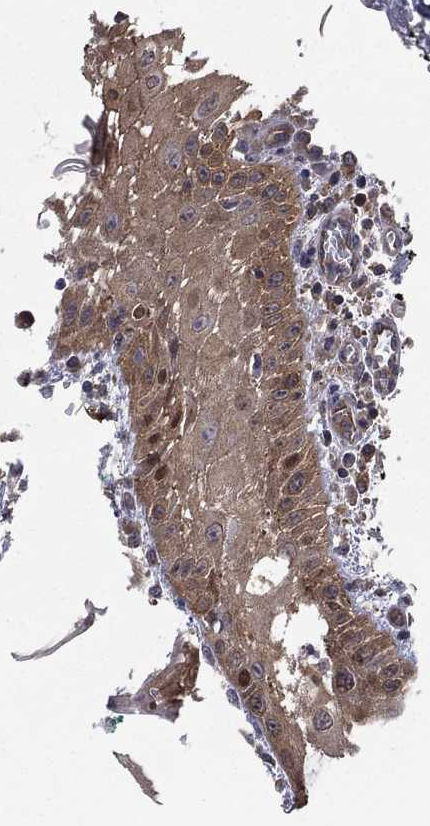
{"staining": {"intensity": "moderate", "quantity": ">75%", "location": "cytoplasmic/membranous"}, "tissue": "head and neck cancer", "cell_type": "Tumor cells", "image_type": "cancer", "snomed": [{"axis": "morphology", "description": "Squamous cell carcinoma, NOS"}, {"axis": "topography", "description": "Oral tissue"}, {"axis": "topography", "description": "Head-Neck"}], "caption": "This is an image of IHC staining of squamous cell carcinoma (head and neck), which shows moderate positivity in the cytoplasmic/membranous of tumor cells.", "gene": "SMPD3", "patient": {"sex": "male", "age": 58}}